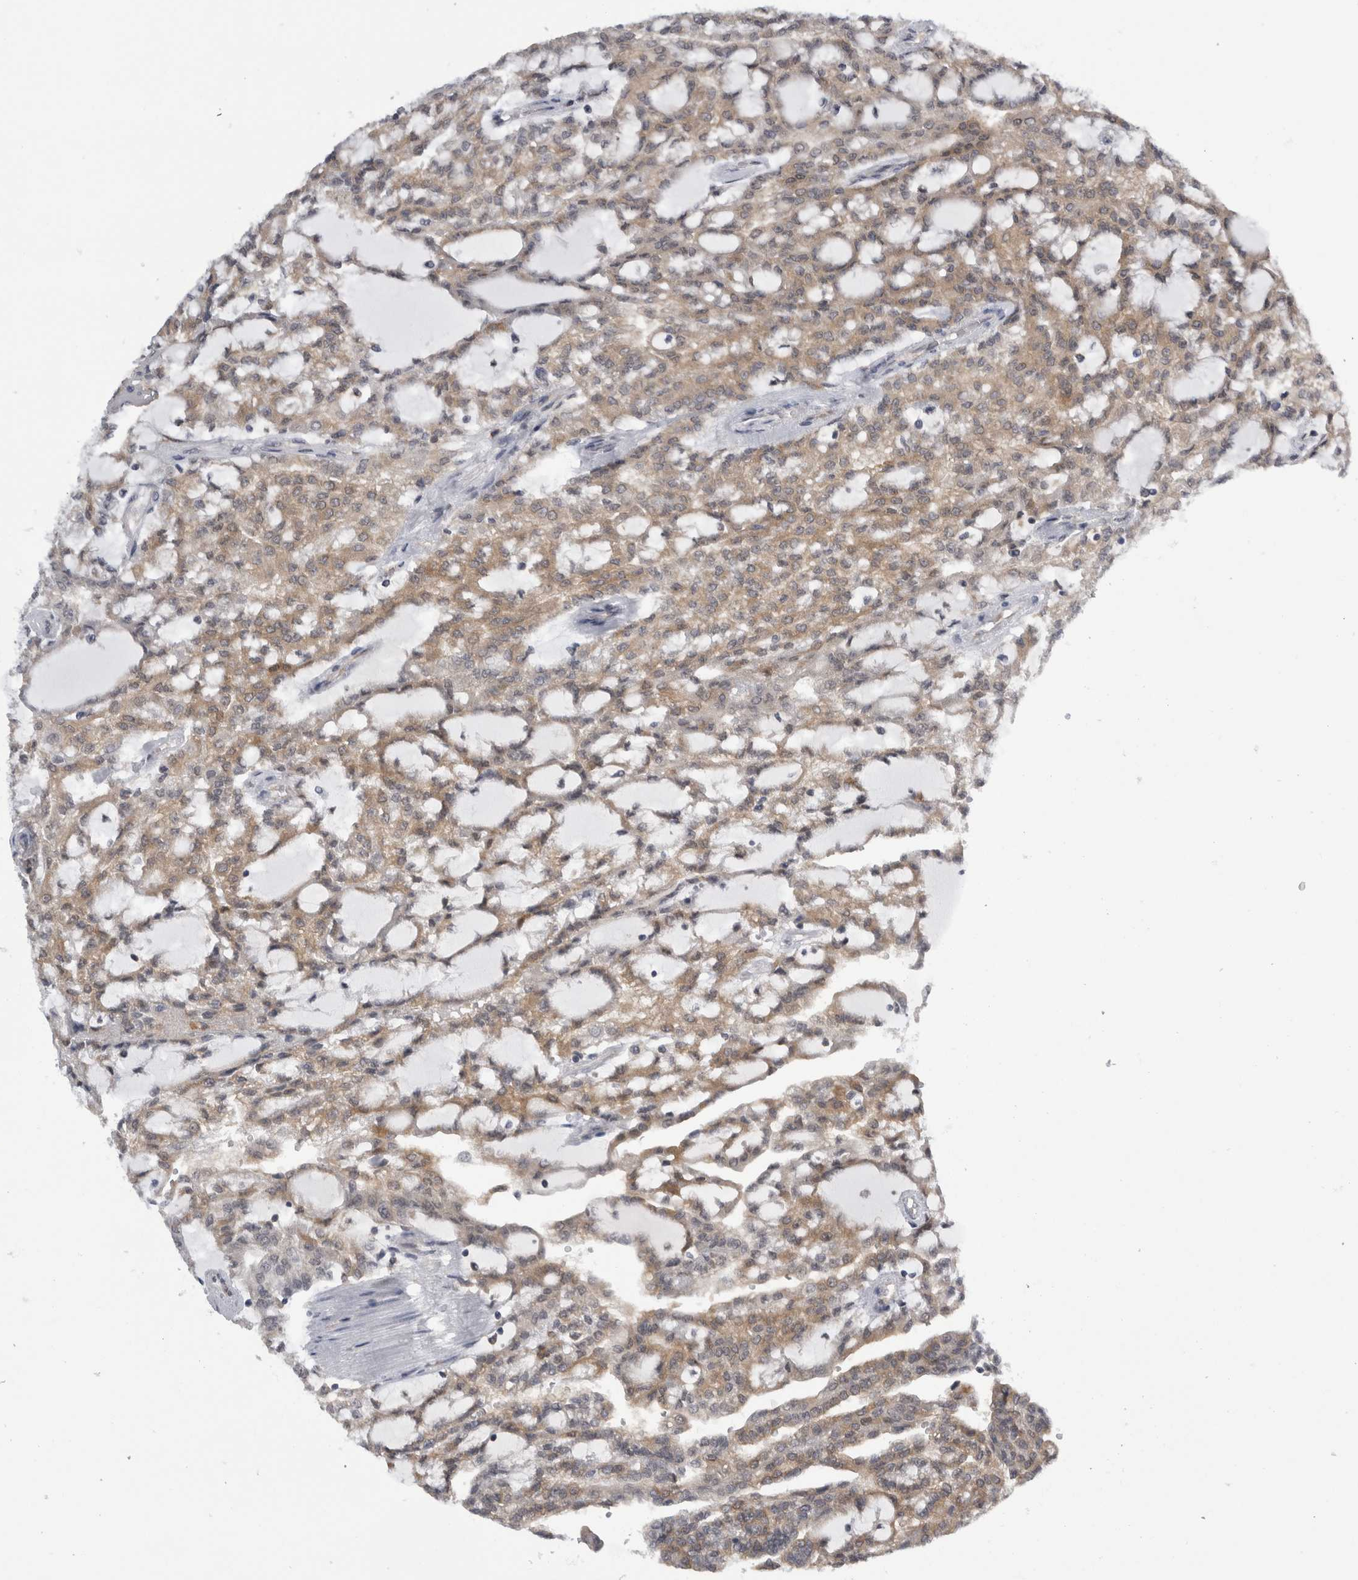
{"staining": {"intensity": "moderate", "quantity": ">75%", "location": "cytoplasmic/membranous"}, "tissue": "renal cancer", "cell_type": "Tumor cells", "image_type": "cancer", "snomed": [{"axis": "morphology", "description": "Adenocarcinoma, NOS"}, {"axis": "topography", "description": "Kidney"}], "caption": "A medium amount of moderate cytoplasmic/membranous positivity is present in approximately >75% of tumor cells in renal cancer tissue.", "gene": "CACYBP", "patient": {"sex": "male", "age": 63}}